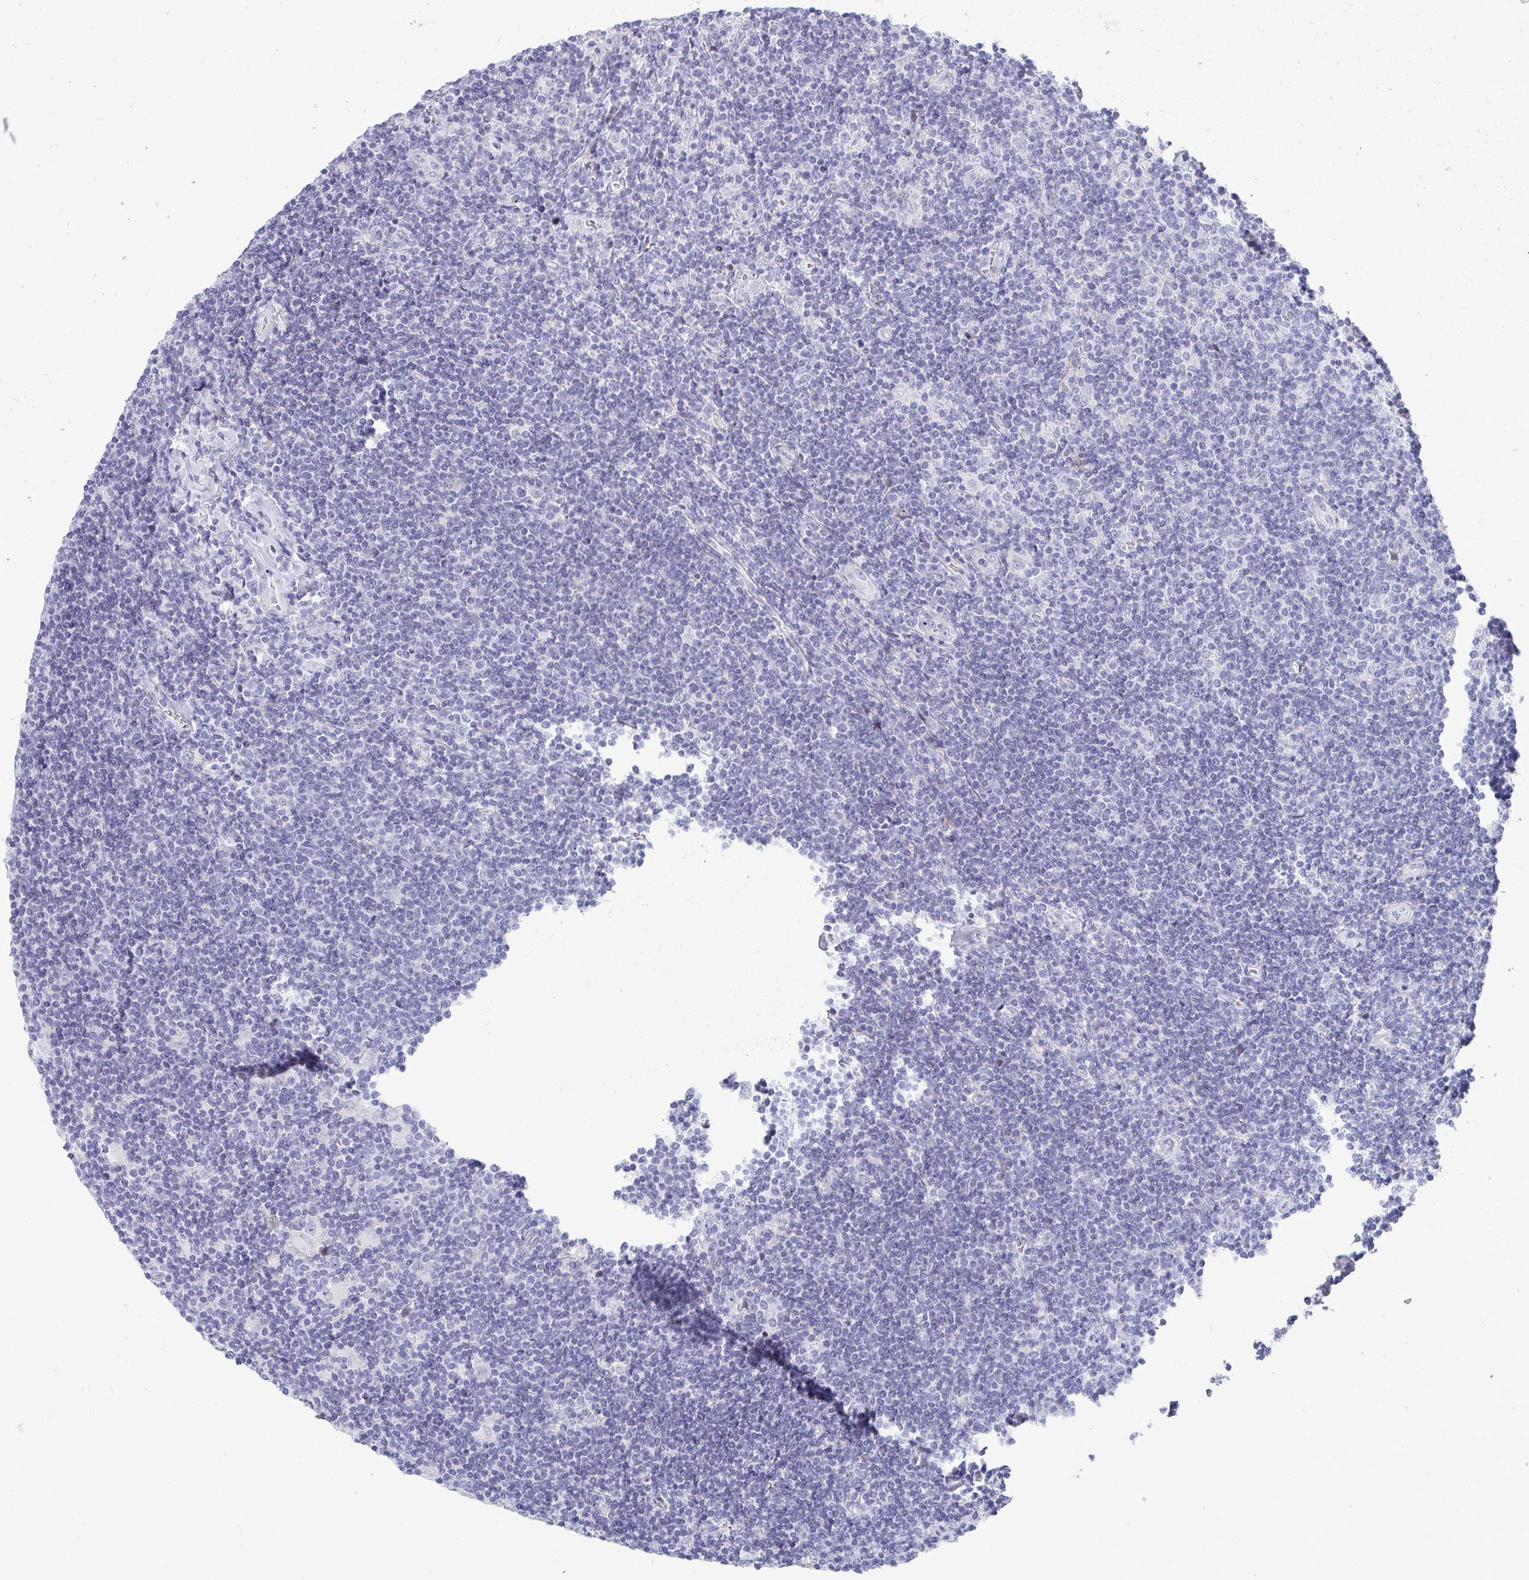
{"staining": {"intensity": "negative", "quantity": "none", "location": "none"}, "tissue": "lymphoma", "cell_type": "Tumor cells", "image_type": "cancer", "snomed": [{"axis": "morphology", "description": "Hodgkin's disease, NOS"}, {"axis": "topography", "description": "Lymph node"}], "caption": "This is an IHC photomicrograph of Hodgkin's disease. There is no staining in tumor cells.", "gene": "ZNF182", "patient": {"sex": "male", "age": 40}}